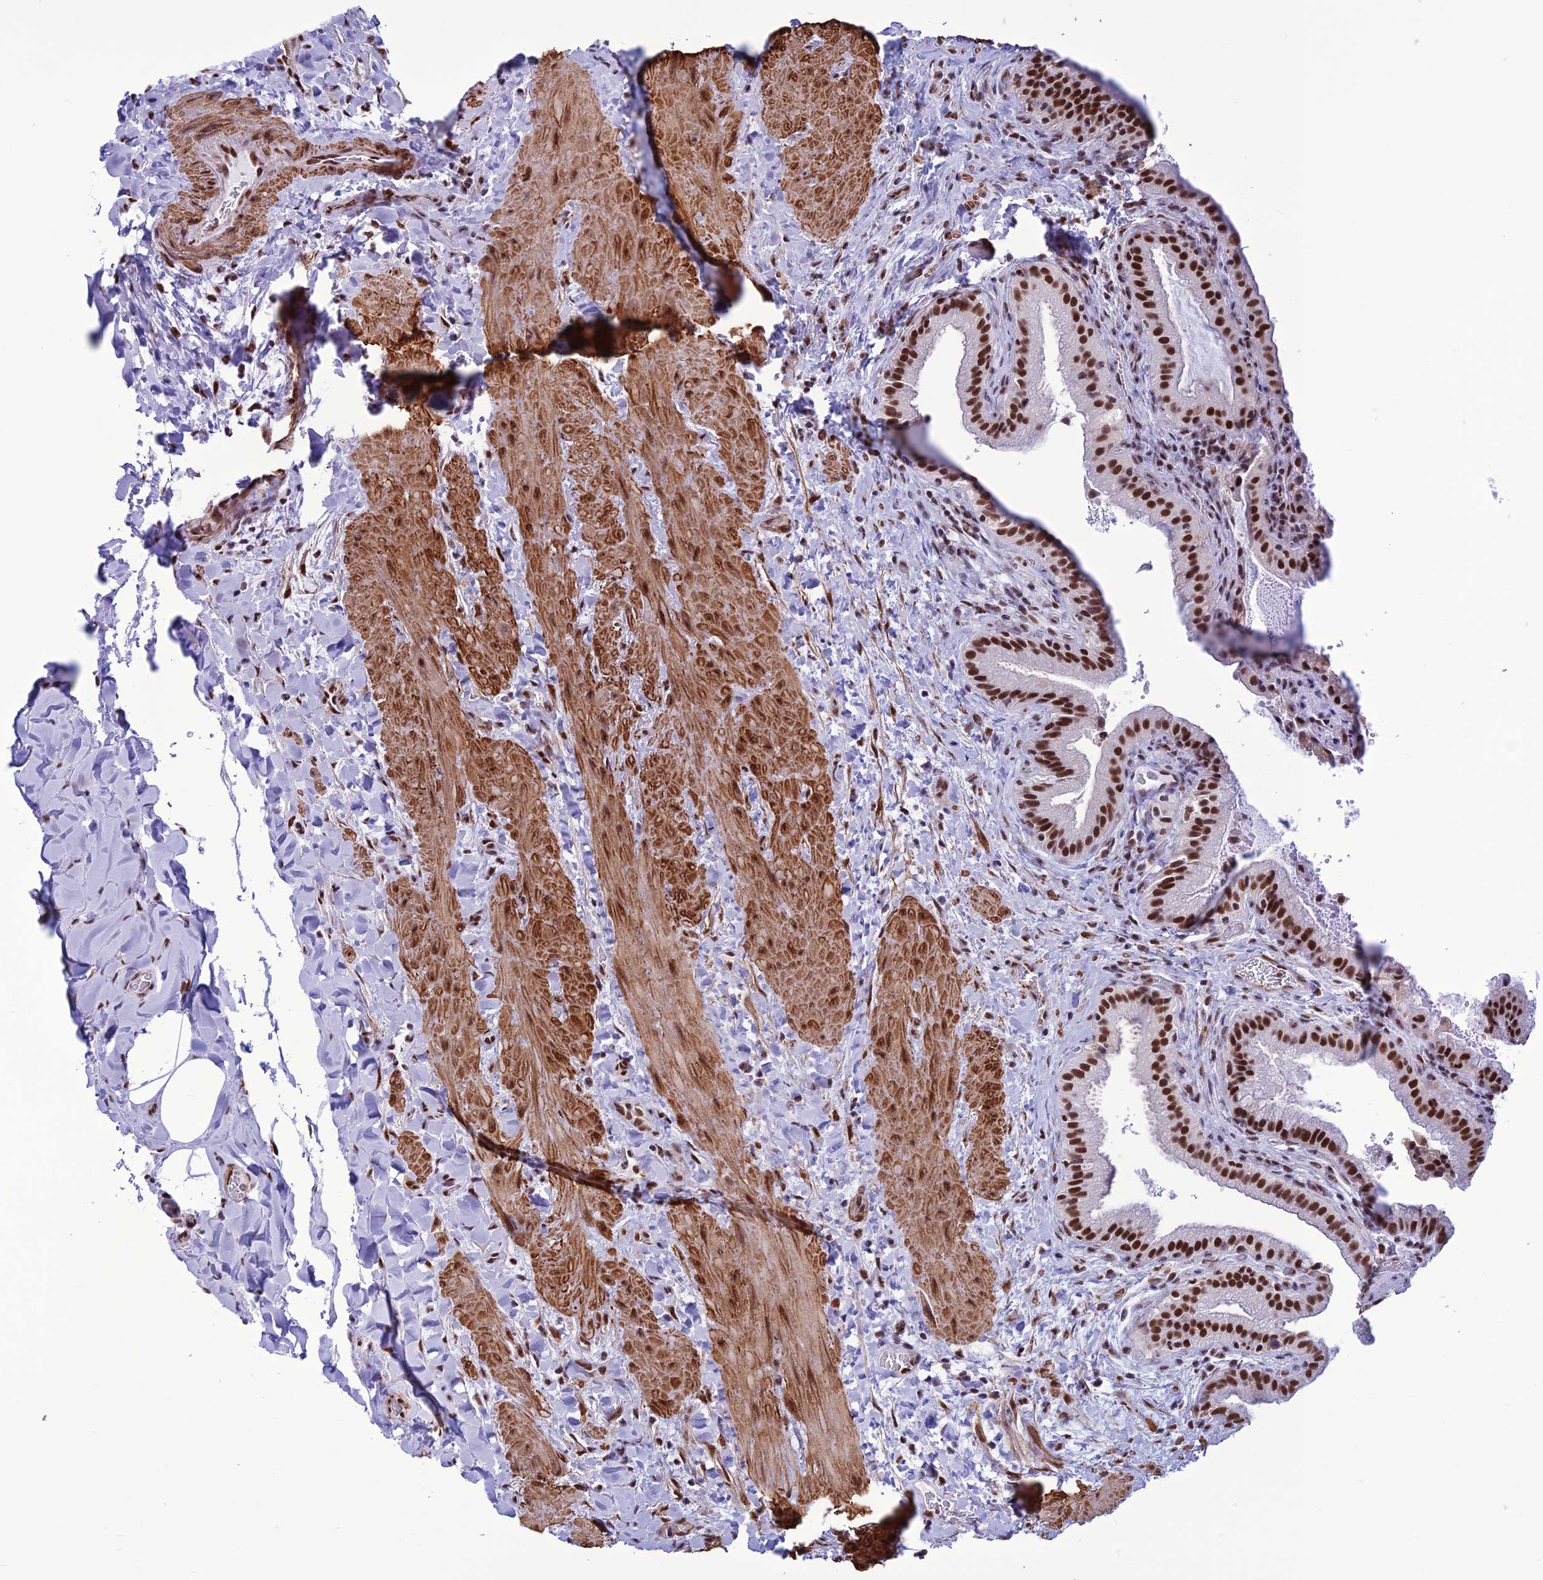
{"staining": {"intensity": "strong", "quantity": ">75%", "location": "nuclear"}, "tissue": "gallbladder", "cell_type": "Glandular cells", "image_type": "normal", "snomed": [{"axis": "morphology", "description": "Normal tissue, NOS"}, {"axis": "topography", "description": "Gallbladder"}], "caption": "DAB (3,3'-diaminobenzidine) immunohistochemical staining of normal human gallbladder displays strong nuclear protein expression in approximately >75% of glandular cells. The protein is shown in brown color, while the nuclei are stained blue.", "gene": "U2AF1", "patient": {"sex": "male", "age": 24}}